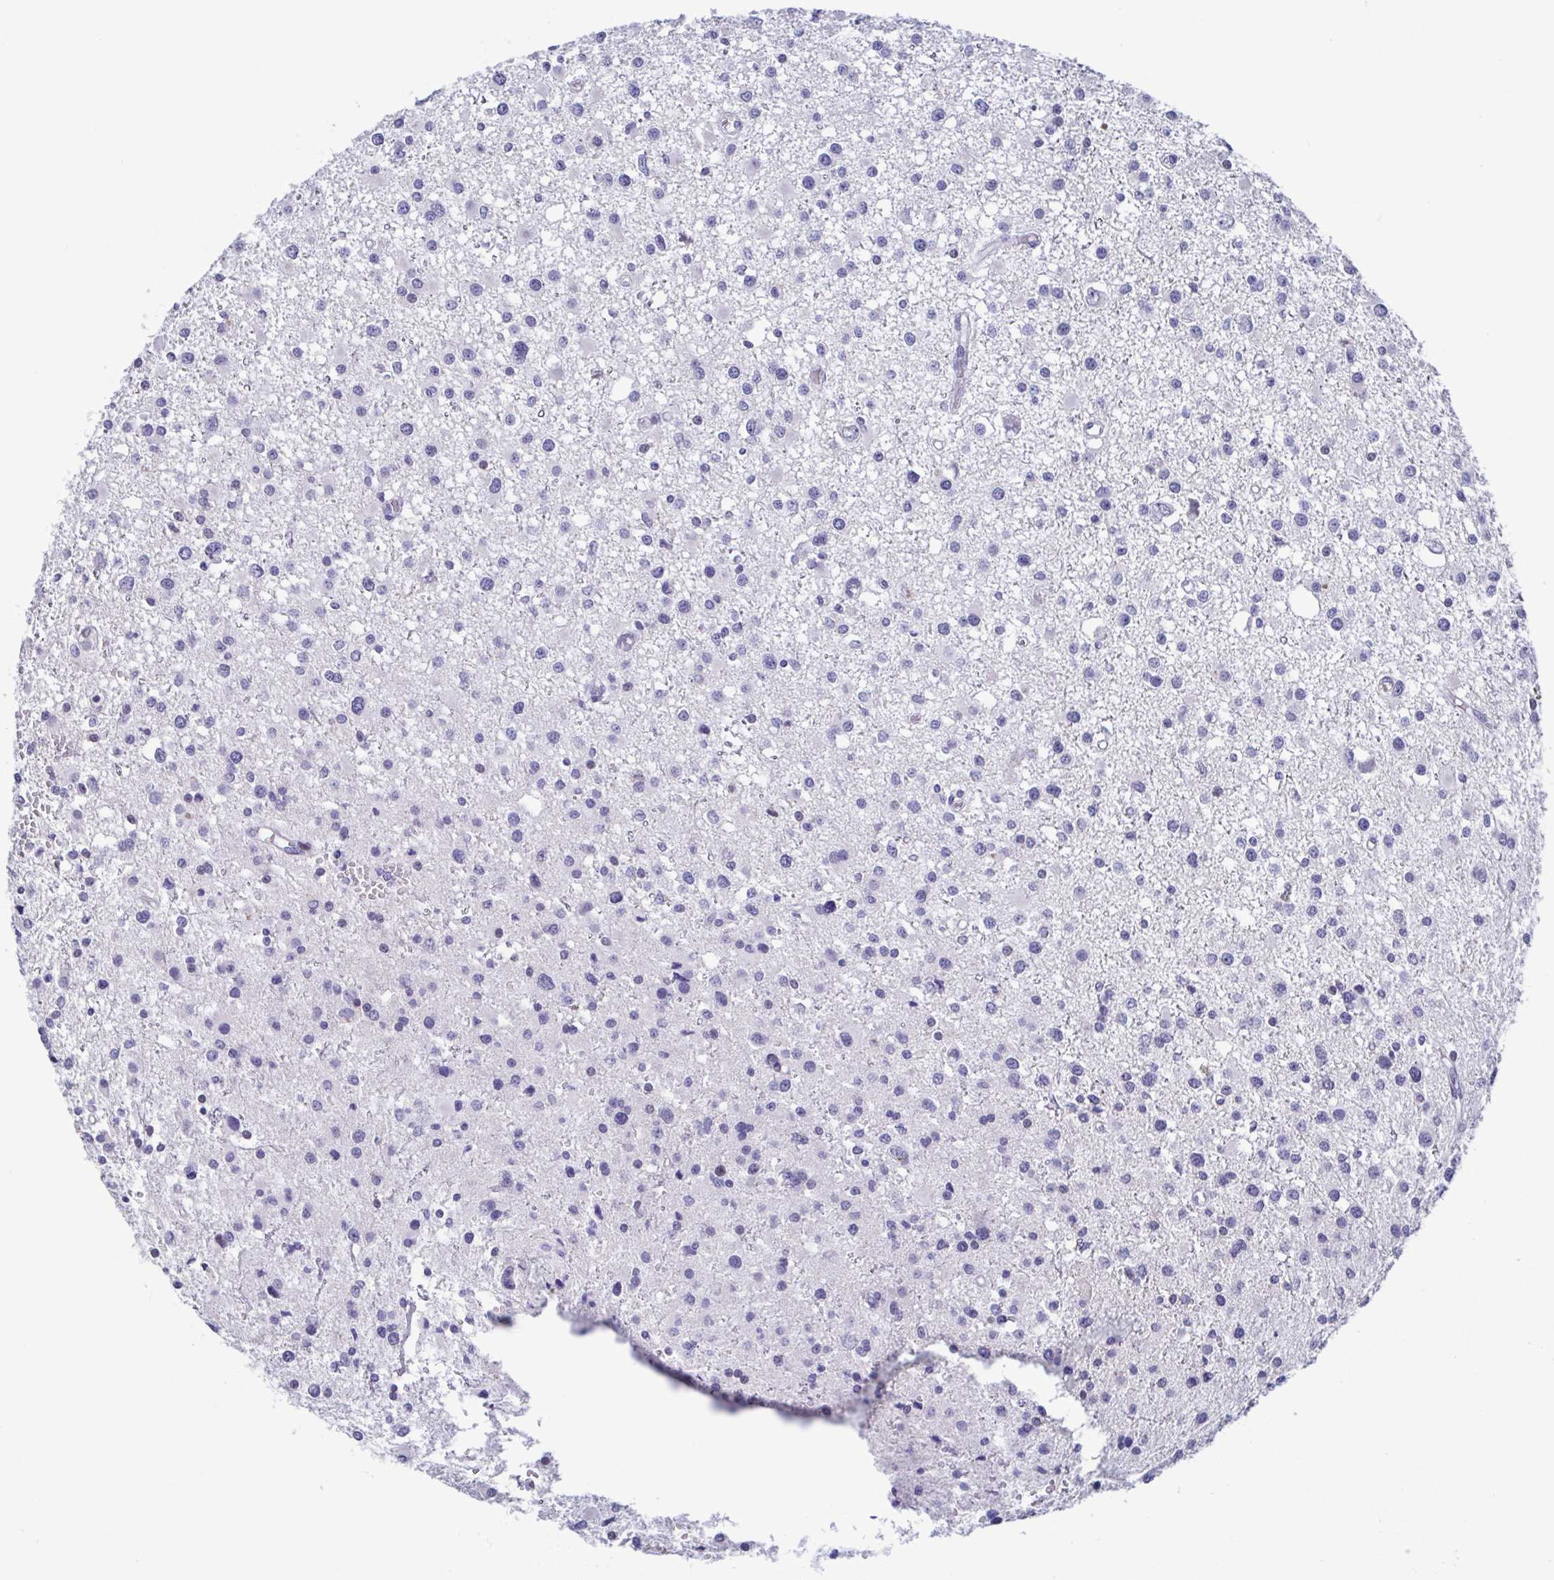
{"staining": {"intensity": "negative", "quantity": "none", "location": "none"}, "tissue": "glioma", "cell_type": "Tumor cells", "image_type": "cancer", "snomed": [{"axis": "morphology", "description": "Glioma, malignant, High grade"}, {"axis": "topography", "description": "Brain"}], "caption": "Immunohistochemistry (IHC) image of neoplastic tissue: human malignant glioma (high-grade) stained with DAB demonstrates no significant protein staining in tumor cells.", "gene": "PERM1", "patient": {"sex": "male", "age": 54}}